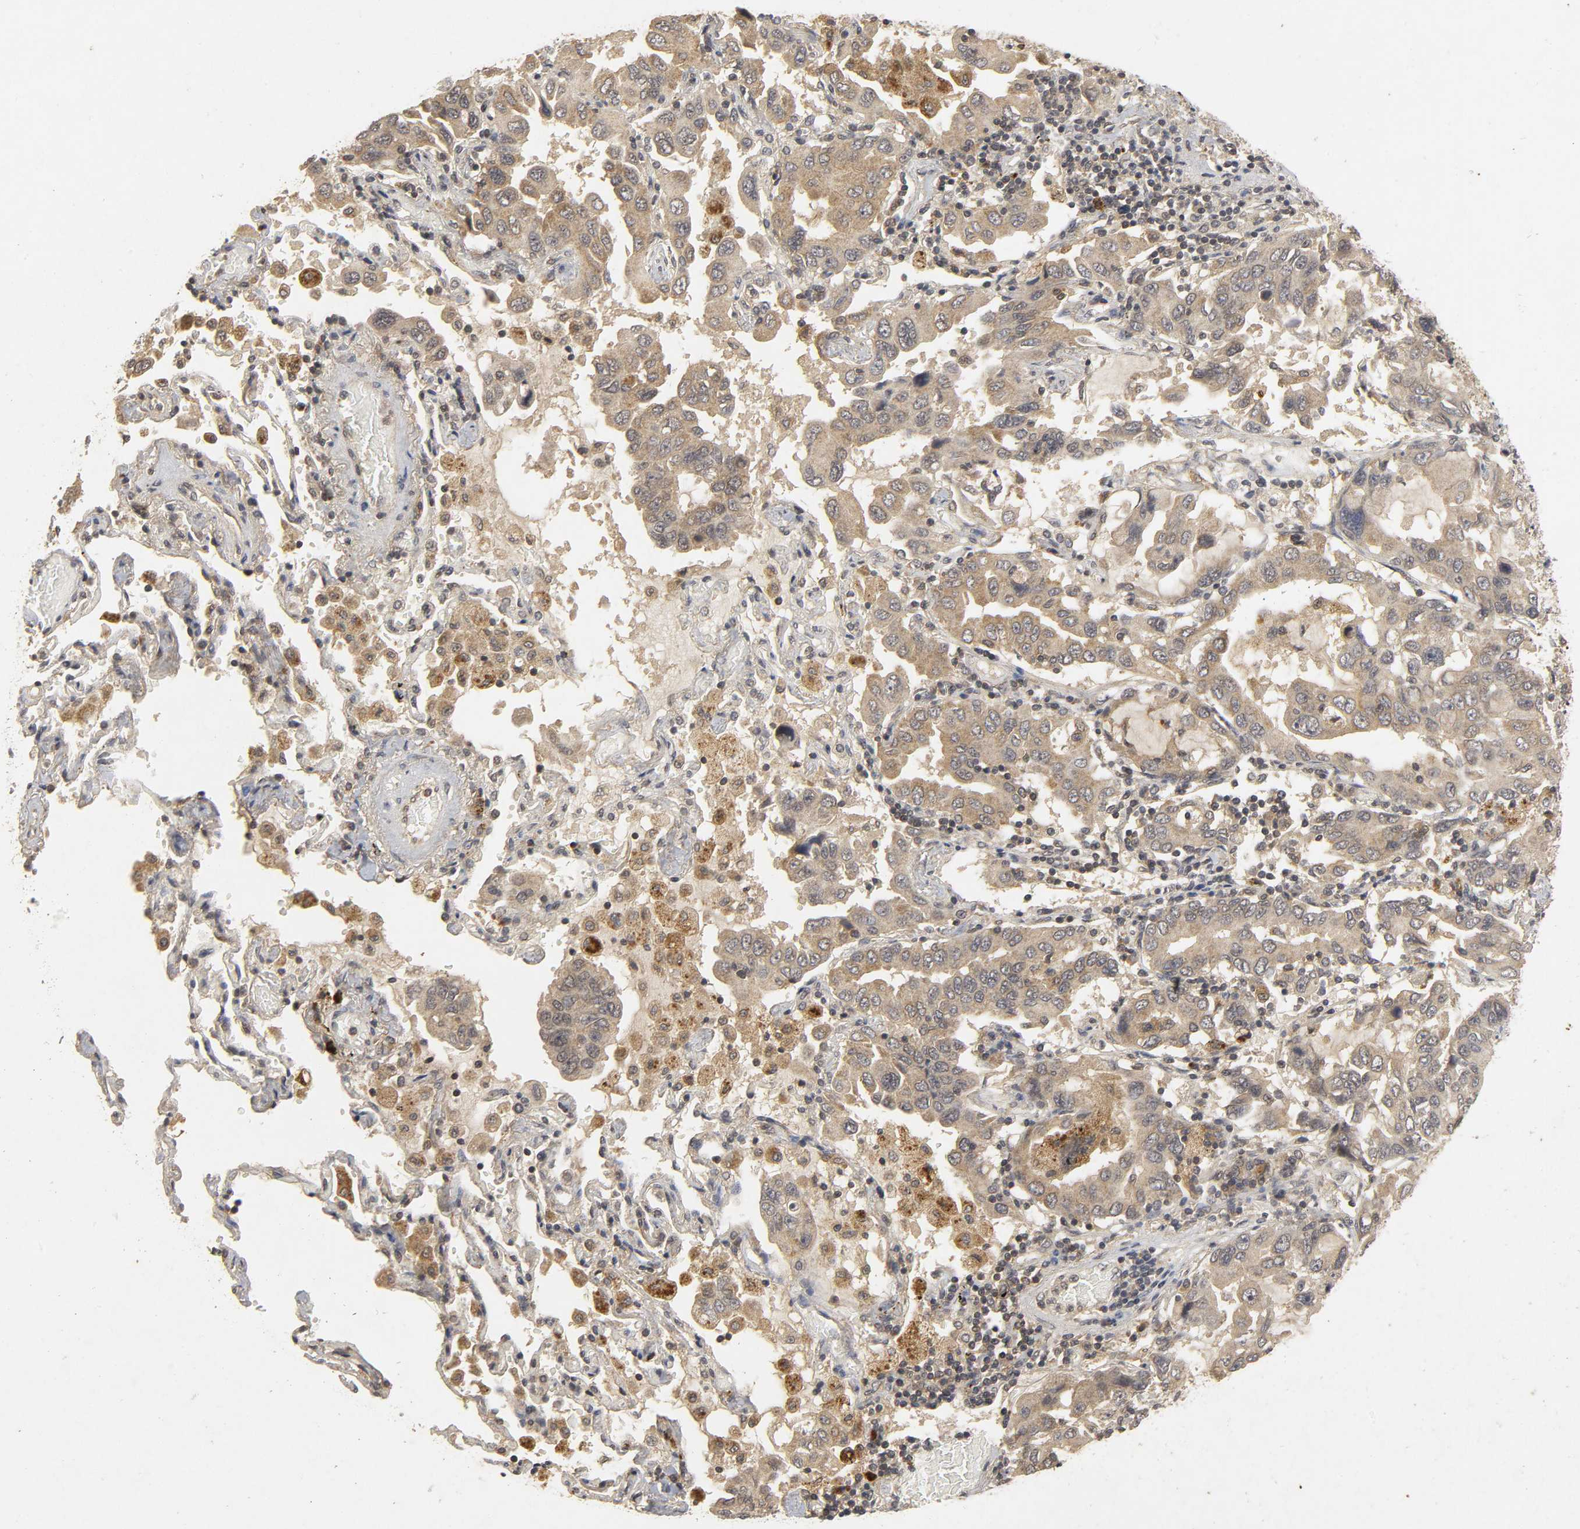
{"staining": {"intensity": "weak", "quantity": "25%-75%", "location": "cytoplasmic/membranous"}, "tissue": "lung cancer", "cell_type": "Tumor cells", "image_type": "cancer", "snomed": [{"axis": "morphology", "description": "Adenocarcinoma, NOS"}, {"axis": "topography", "description": "Lung"}], "caption": "The immunohistochemical stain highlights weak cytoplasmic/membranous positivity in tumor cells of lung cancer tissue.", "gene": "TRAF6", "patient": {"sex": "male", "age": 64}}